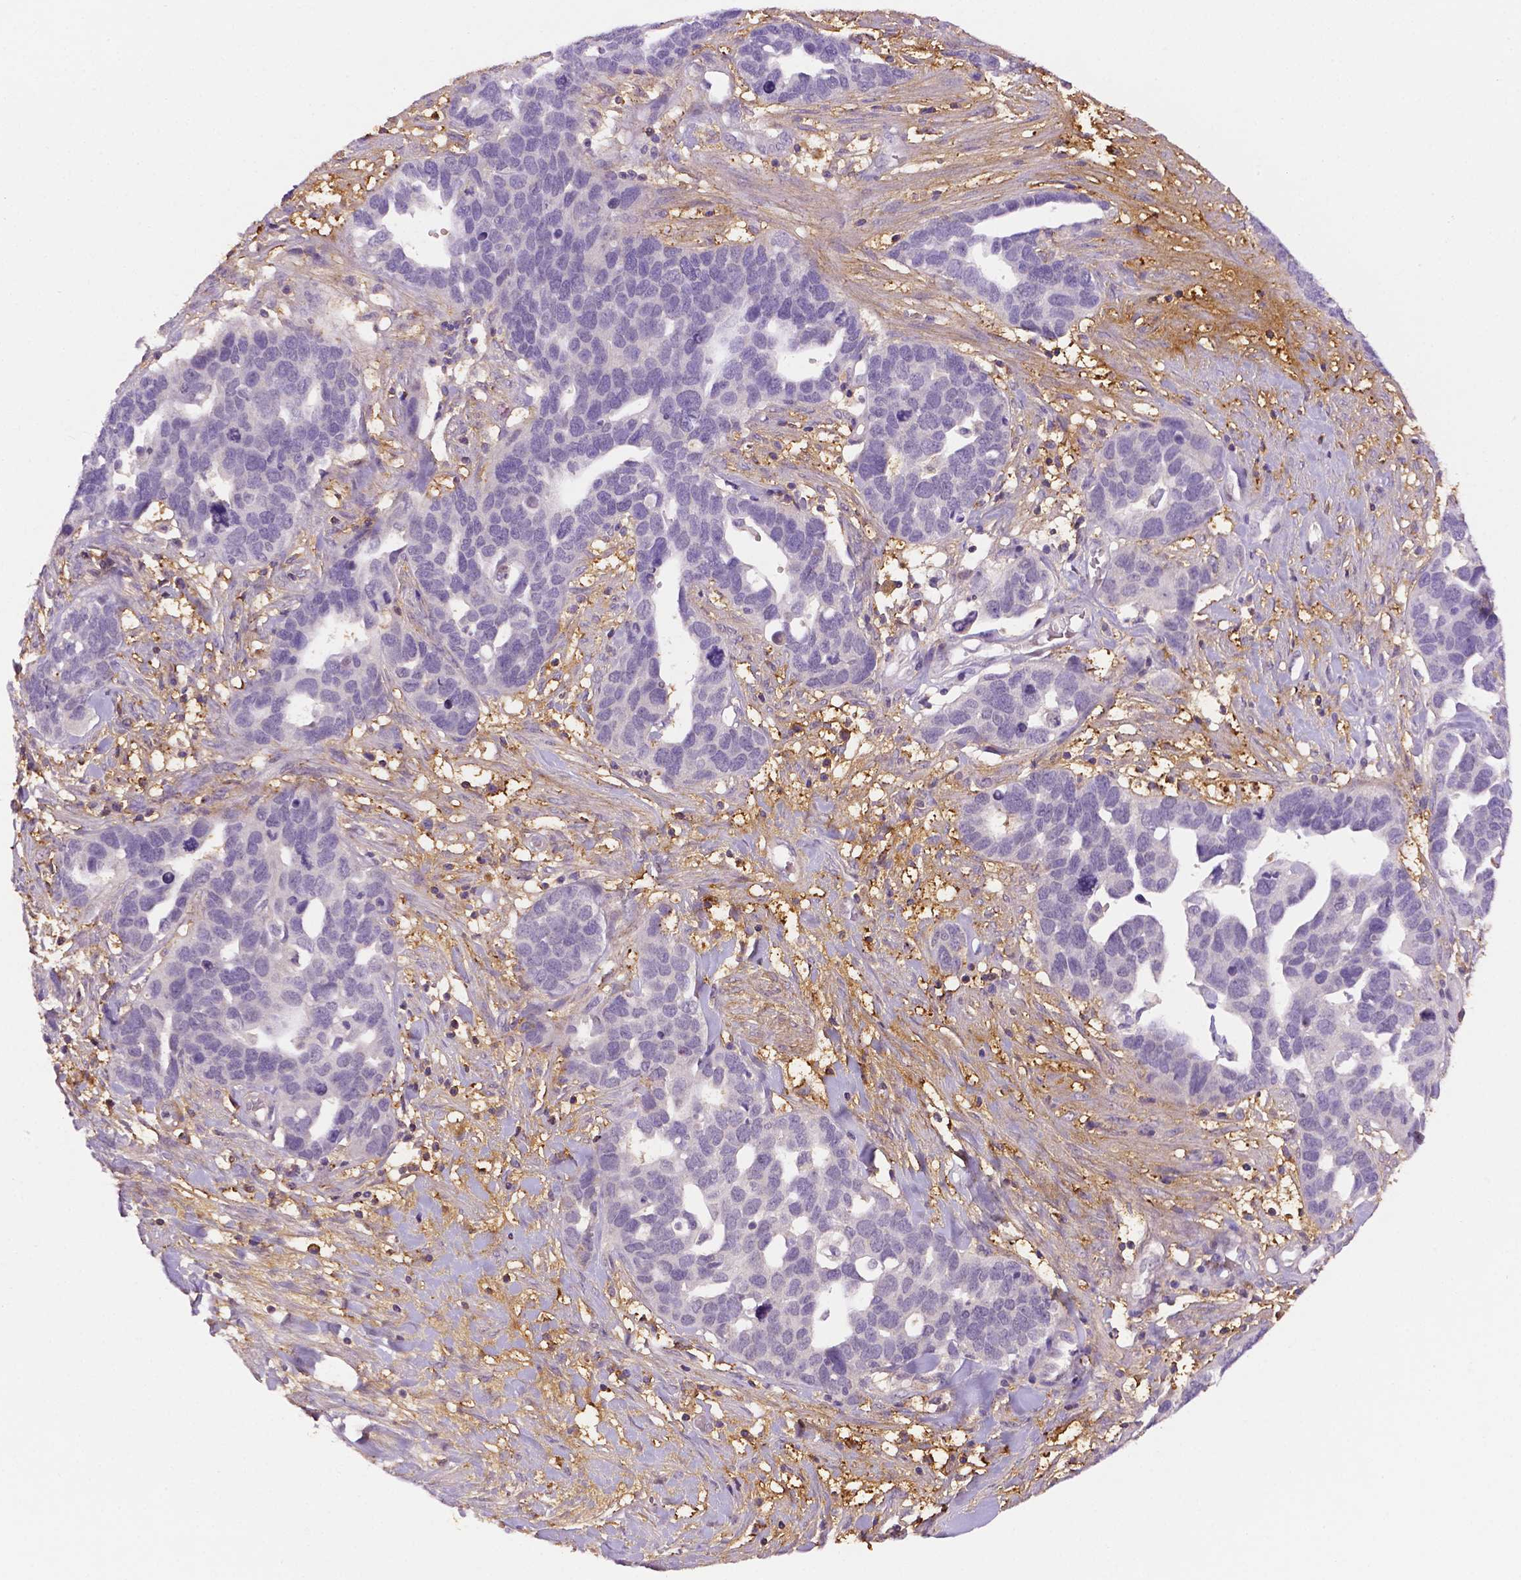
{"staining": {"intensity": "negative", "quantity": "none", "location": "none"}, "tissue": "ovarian cancer", "cell_type": "Tumor cells", "image_type": "cancer", "snomed": [{"axis": "morphology", "description": "Cystadenocarcinoma, serous, NOS"}, {"axis": "topography", "description": "Ovary"}], "caption": "DAB immunohistochemical staining of human ovarian cancer (serous cystadenocarcinoma) demonstrates no significant expression in tumor cells. (DAB (3,3'-diaminobenzidine) immunohistochemistry with hematoxylin counter stain).", "gene": "FBLN1", "patient": {"sex": "female", "age": 54}}